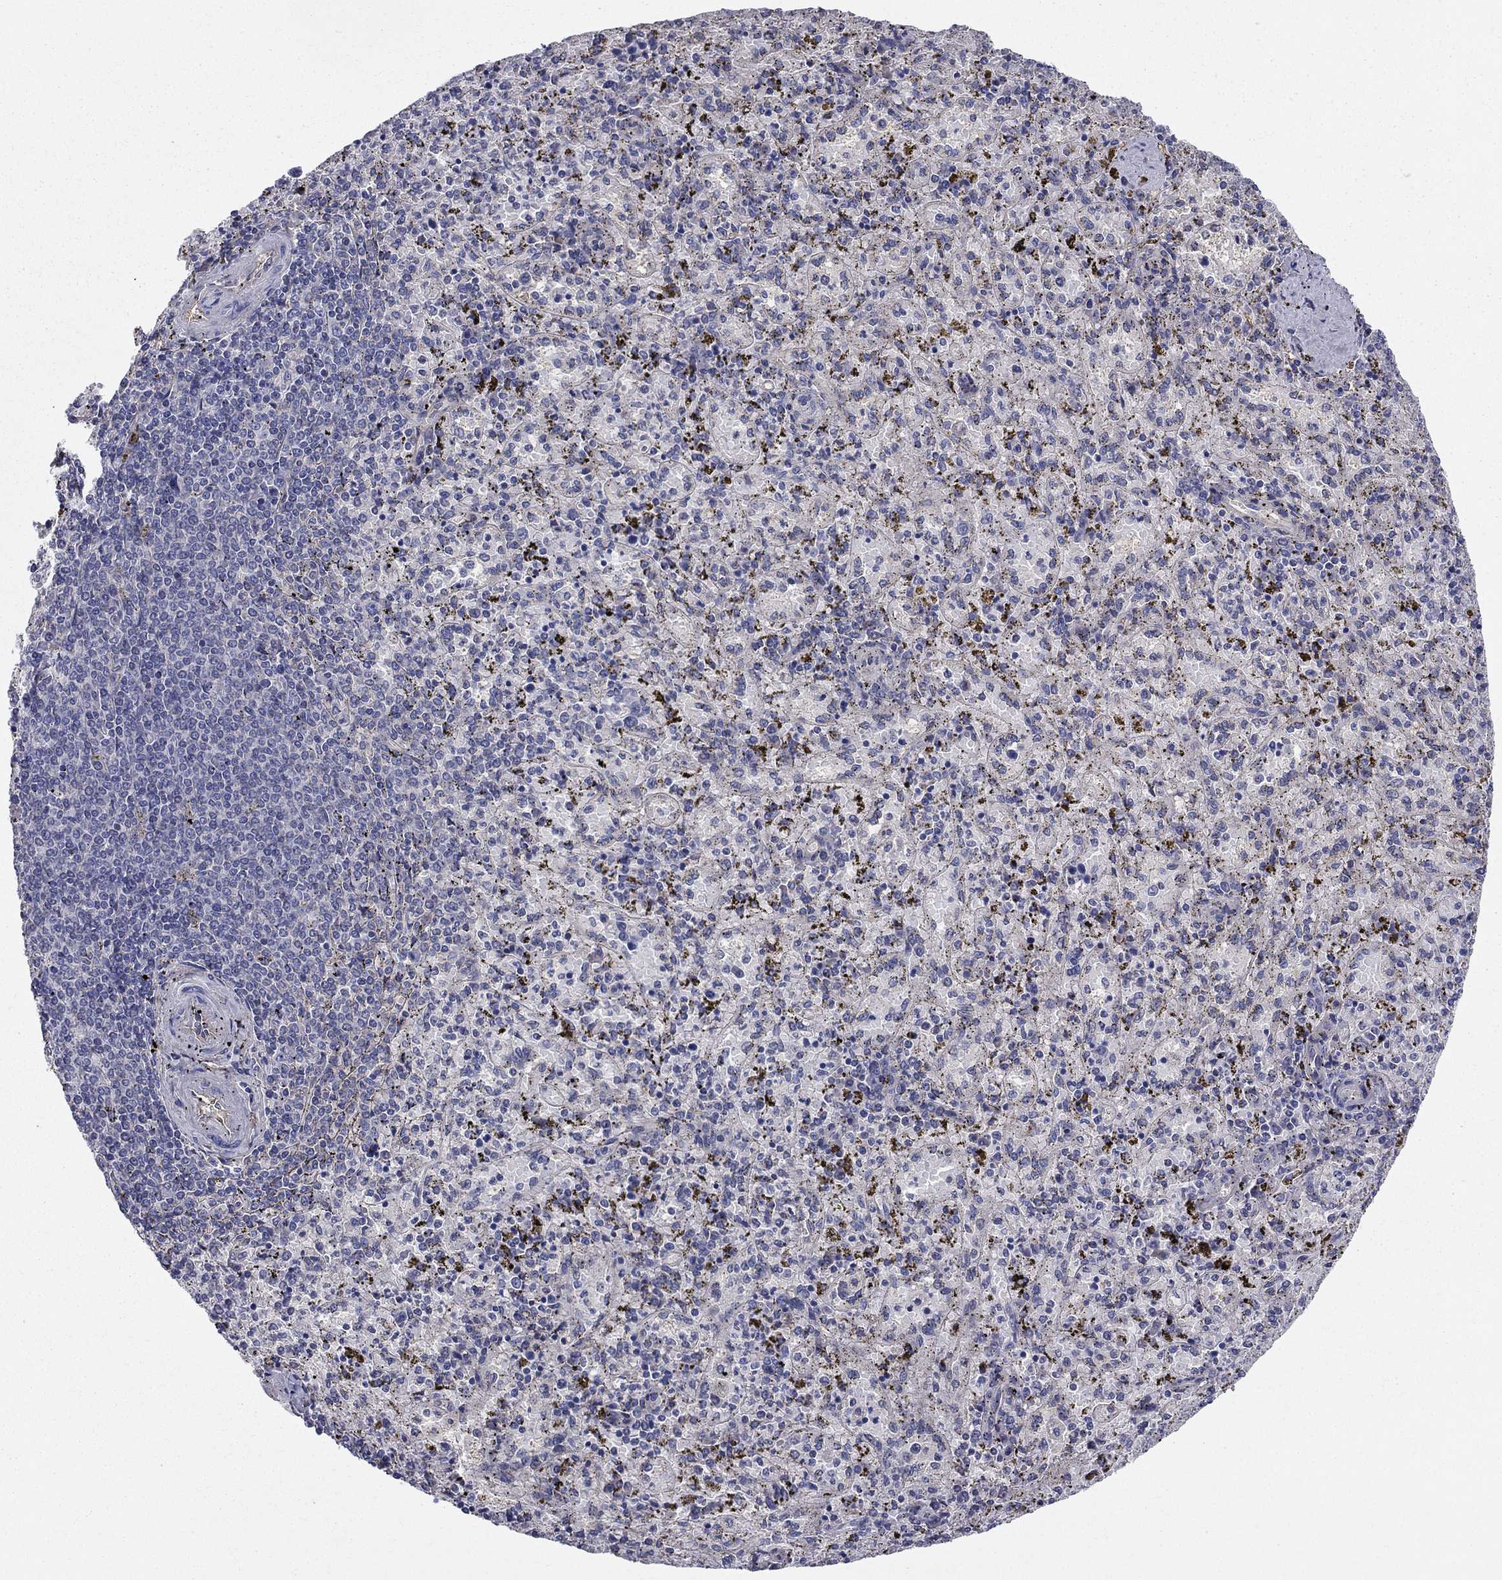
{"staining": {"intensity": "negative", "quantity": "none", "location": "none"}, "tissue": "spleen", "cell_type": "Cells in red pulp", "image_type": "normal", "snomed": [{"axis": "morphology", "description": "Normal tissue, NOS"}, {"axis": "topography", "description": "Spleen"}], "caption": "This is a image of IHC staining of benign spleen, which shows no expression in cells in red pulp. The staining was performed using DAB (3,3'-diaminobenzidine) to visualize the protein expression in brown, while the nuclei were stained in blue with hematoxylin (Magnification: 20x).", "gene": "EMP2", "patient": {"sex": "female", "age": 50}}